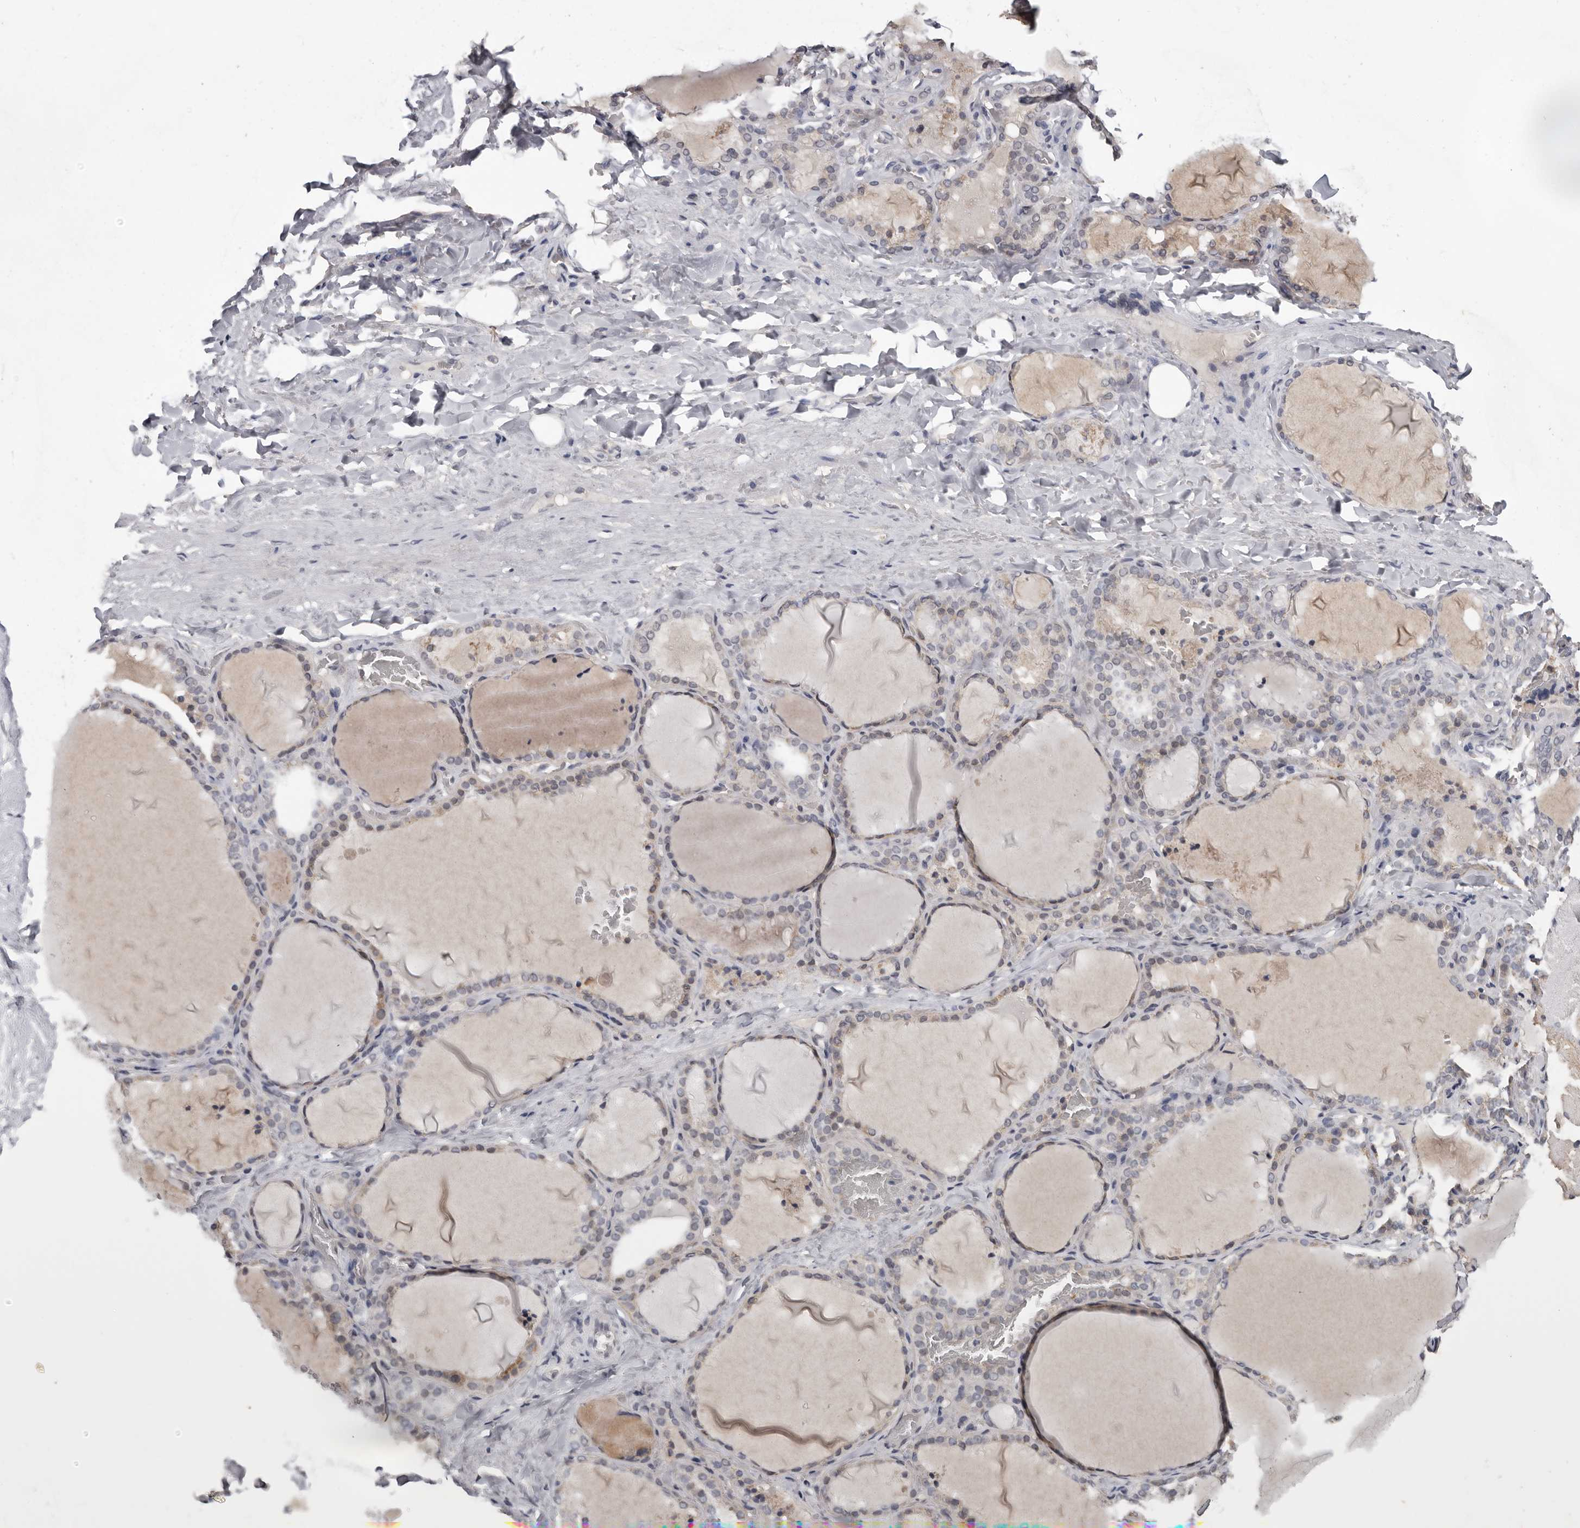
{"staining": {"intensity": "weak", "quantity": "<25%", "location": "cytoplasmic/membranous"}, "tissue": "thyroid gland", "cell_type": "Glandular cells", "image_type": "normal", "snomed": [{"axis": "morphology", "description": "Normal tissue, NOS"}, {"axis": "topography", "description": "Thyroid gland"}], "caption": "Unremarkable thyroid gland was stained to show a protein in brown. There is no significant staining in glandular cells. (DAB IHC, high magnification).", "gene": "MOGAT2", "patient": {"sex": "female", "age": 22}}